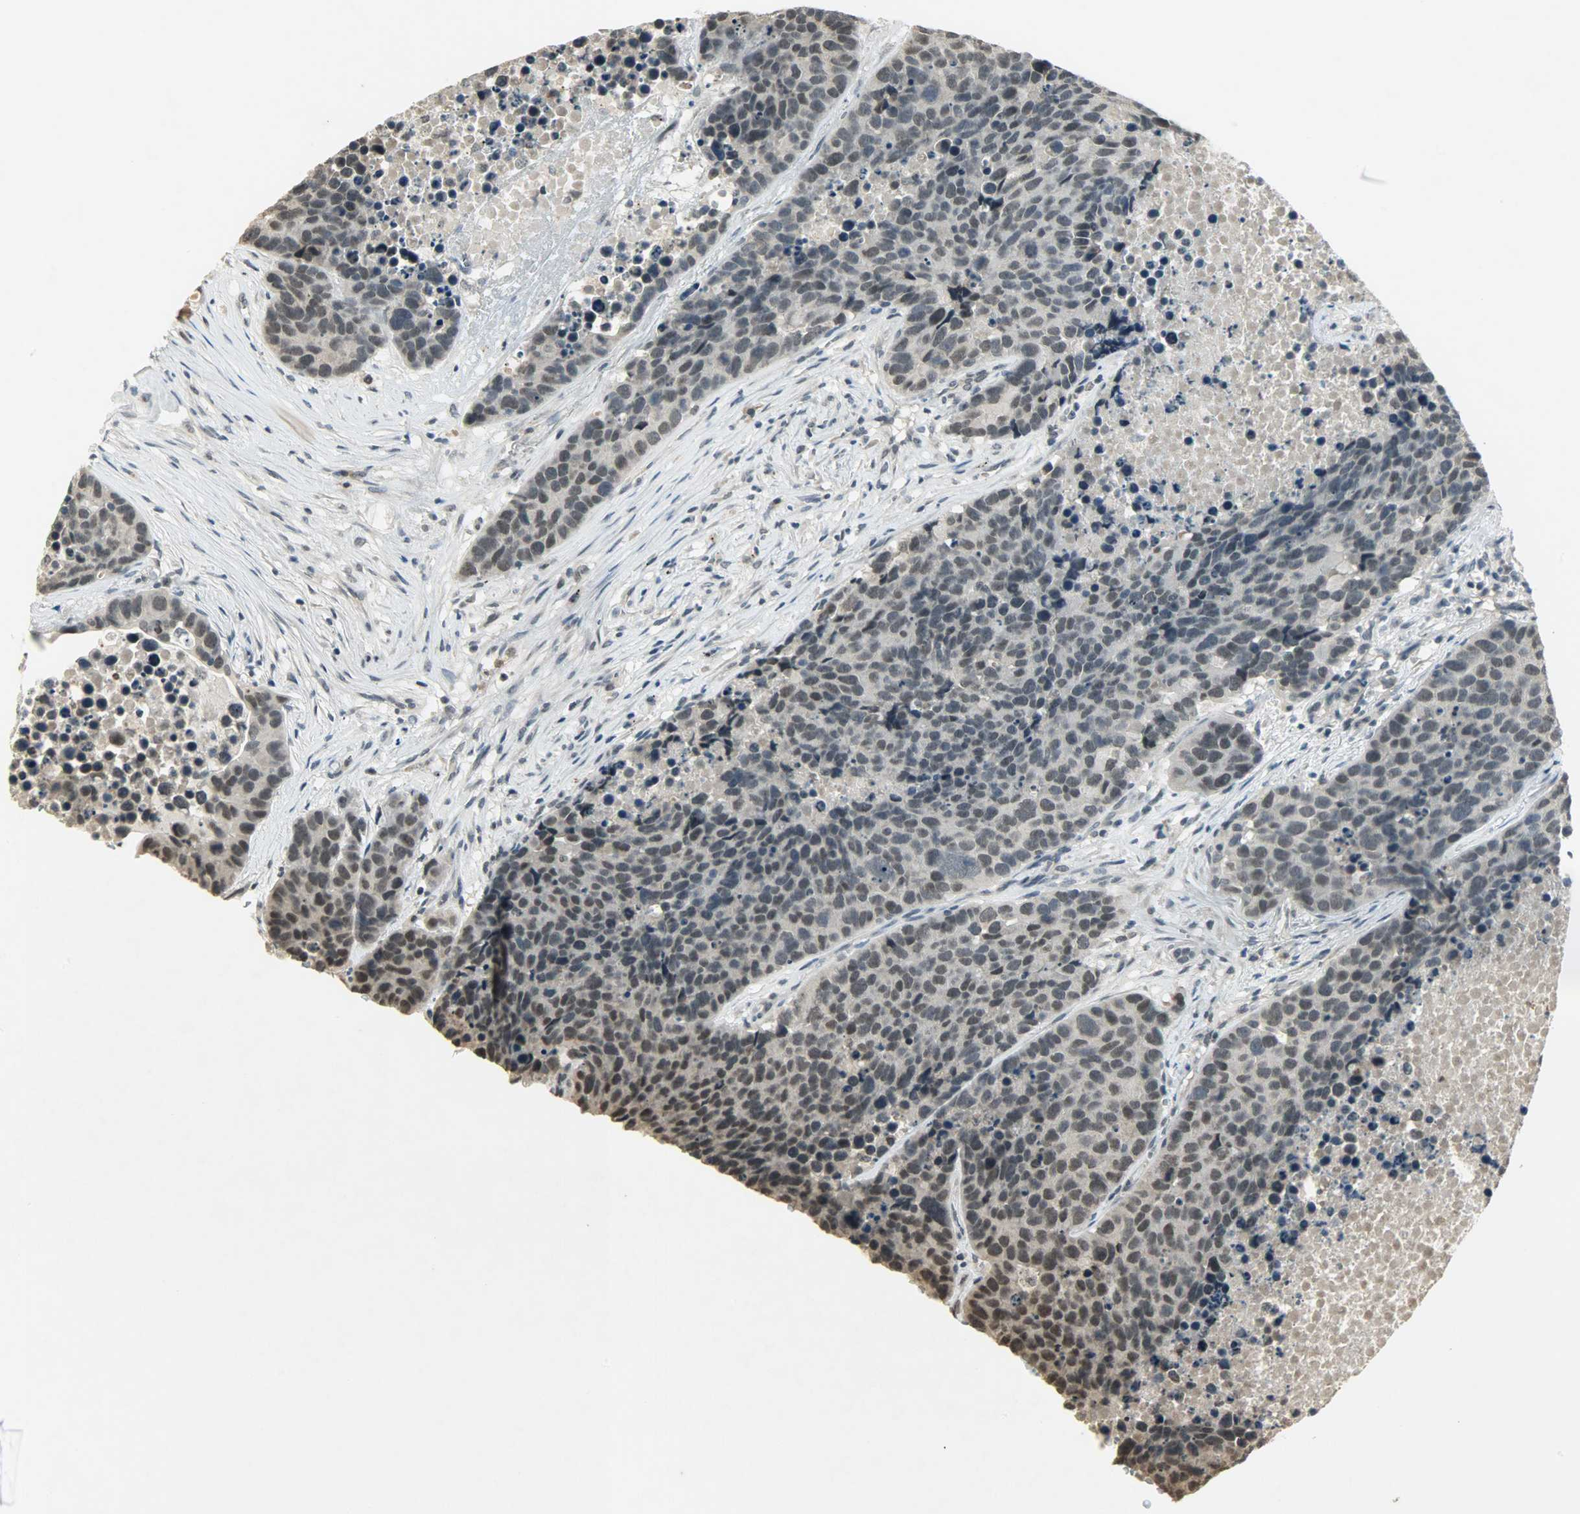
{"staining": {"intensity": "weak", "quantity": "25%-75%", "location": "nuclear"}, "tissue": "carcinoid", "cell_type": "Tumor cells", "image_type": "cancer", "snomed": [{"axis": "morphology", "description": "Carcinoid, malignant, NOS"}, {"axis": "topography", "description": "Lung"}], "caption": "Carcinoid stained for a protein displays weak nuclear positivity in tumor cells.", "gene": "SMARCA5", "patient": {"sex": "male", "age": 60}}